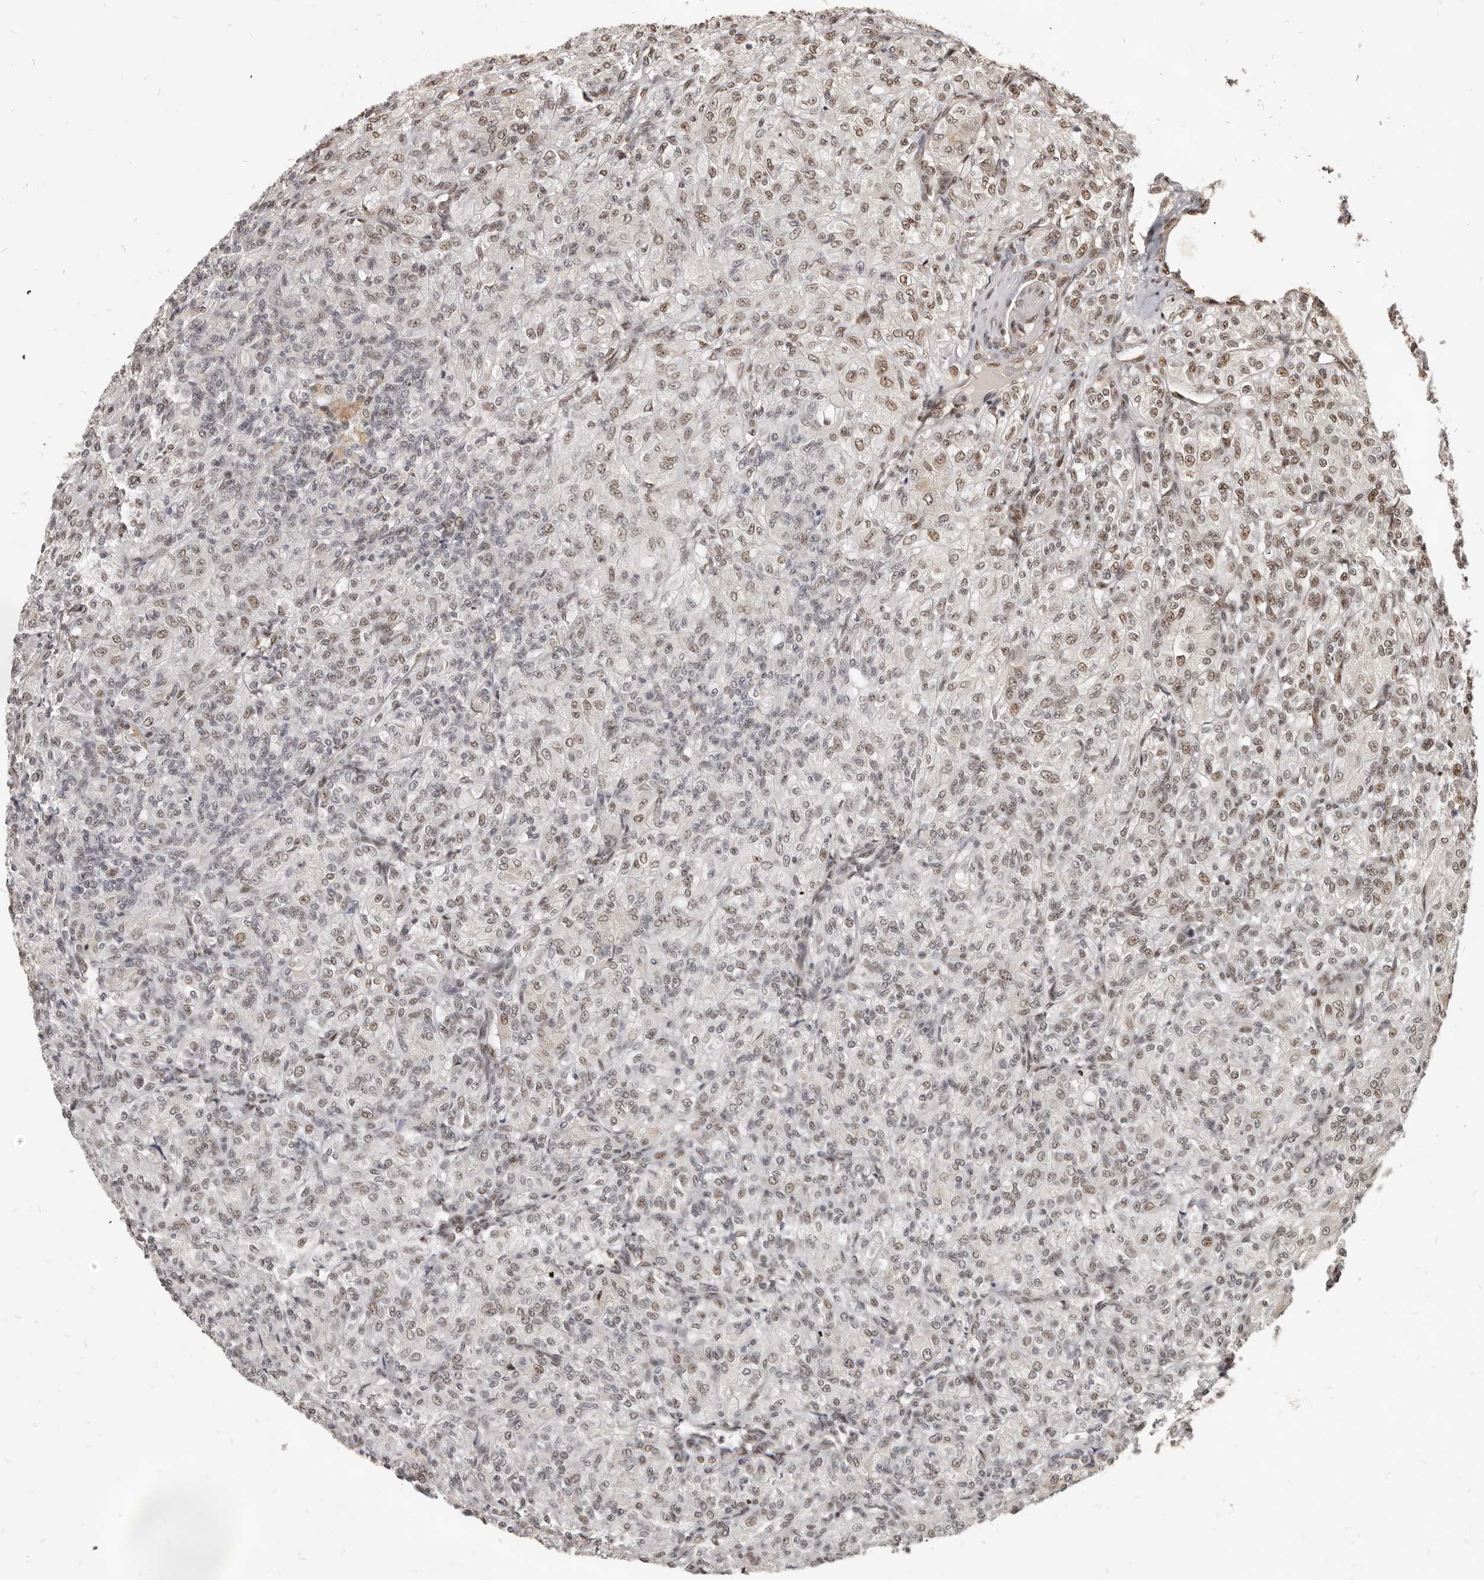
{"staining": {"intensity": "weak", "quantity": ">75%", "location": "nuclear"}, "tissue": "renal cancer", "cell_type": "Tumor cells", "image_type": "cancer", "snomed": [{"axis": "morphology", "description": "Adenocarcinoma, NOS"}, {"axis": "topography", "description": "Kidney"}], "caption": "Human renal cancer (adenocarcinoma) stained for a protein (brown) reveals weak nuclear positive expression in approximately >75% of tumor cells.", "gene": "ATF5", "patient": {"sex": "male", "age": 77}}